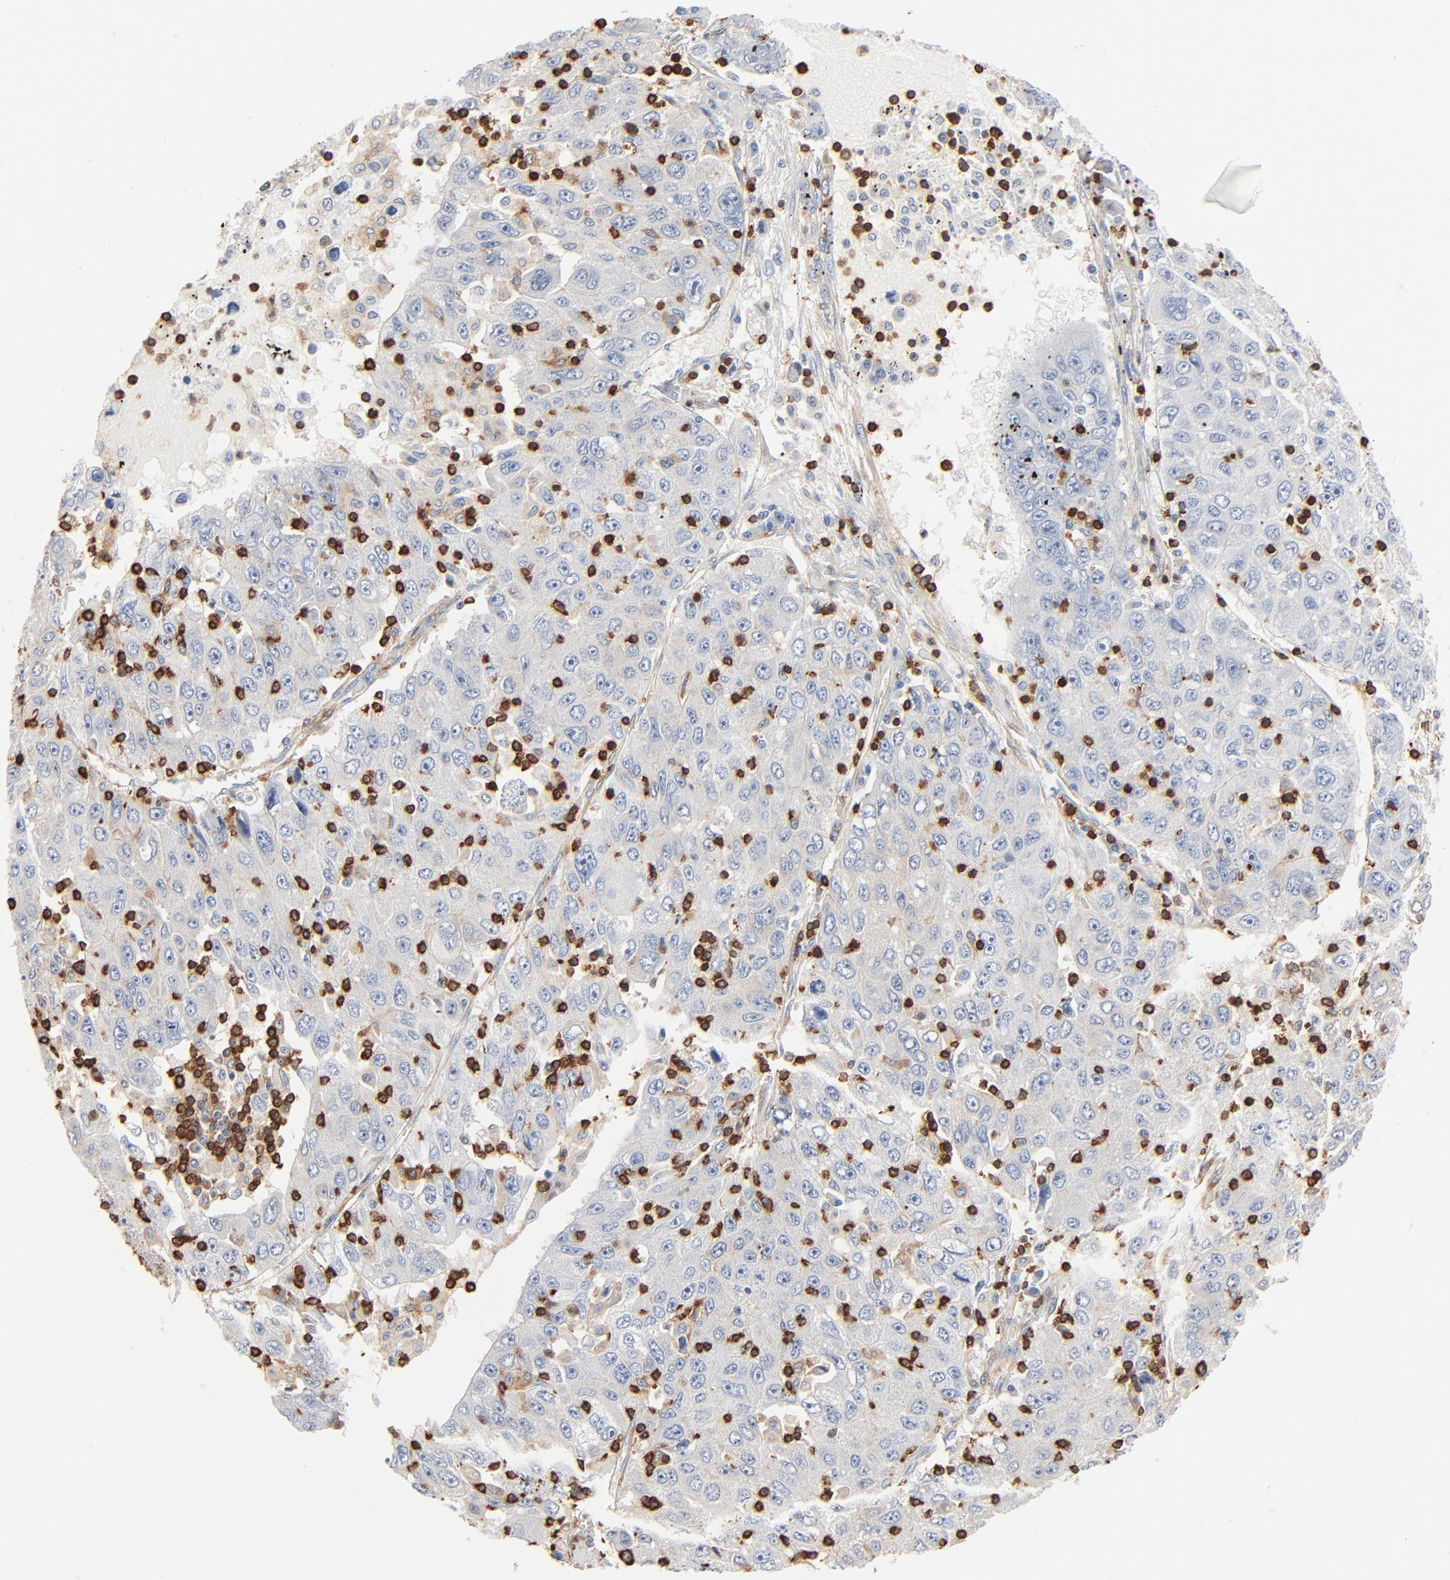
{"staining": {"intensity": "negative", "quantity": "none", "location": "none"}, "tissue": "liver cancer", "cell_type": "Tumor cells", "image_type": "cancer", "snomed": [{"axis": "morphology", "description": "Carcinoma, Hepatocellular, NOS"}, {"axis": "topography", "description": "Liver"}], "caption": "DAB (3,3'-diaminobenzidine) immunohistochemical staining of human liver hepatocellular carcinoma reveals no significant positivity in tumor cells. (Immunohistochemistry (ihc), brightfield microscopy, high magnification).", "gene": "SH3KBP1", "patient": {"sex": "male", "age": 49}}